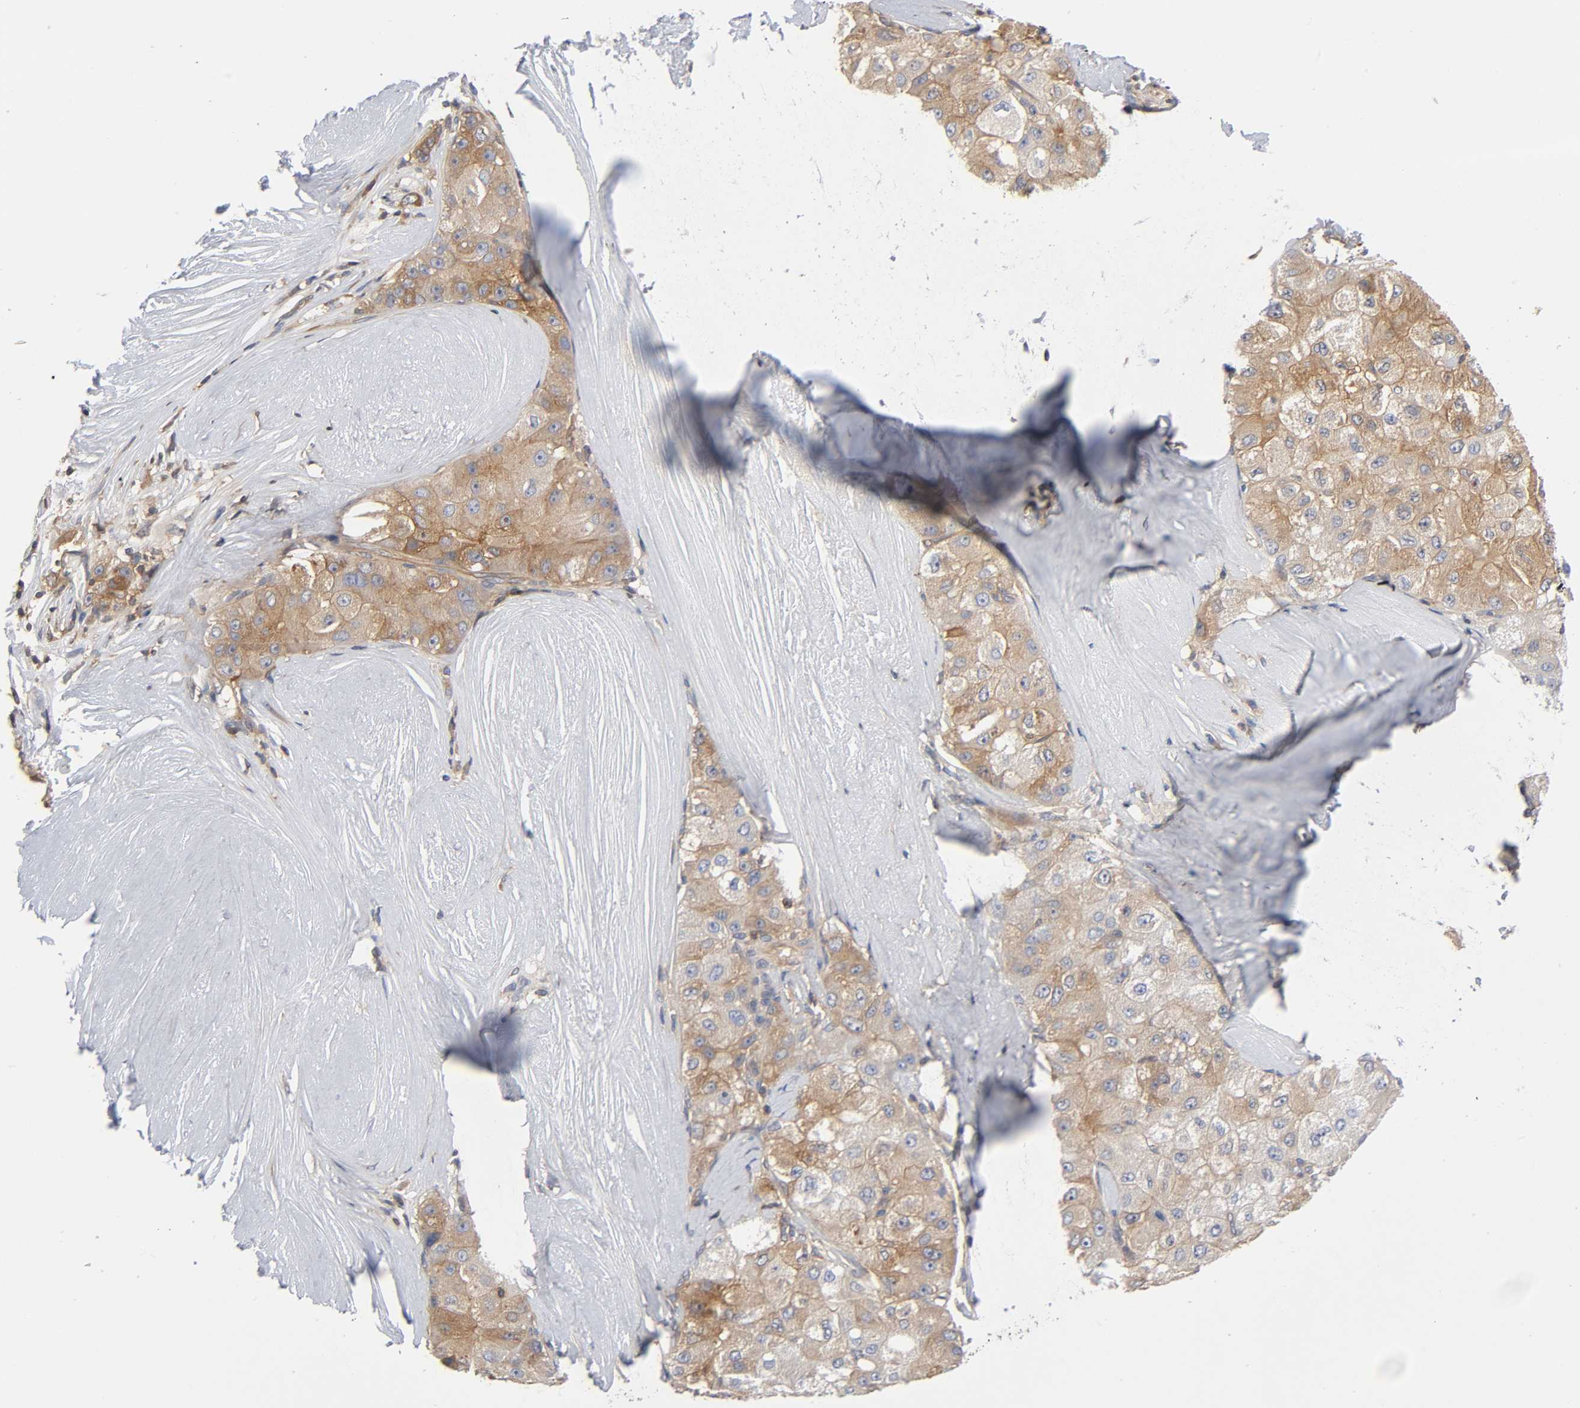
{"staining": {"intensity": "moderate", "quantity": ">75%", "location": "cytoplasmic/membranous"}, "tissue": "liver cancer", "cell_type": "Tumor cells", "image_type": "cancer", "snomed": [{"axis": "morphology", "description": "Carcinoma, Hepatocellular, NOS"}, {"axis": "topography", "description": "Liver"}], "caption": "A brown stain shows moderate cytoplasmic/membranous staining of a protein in liver hepatocellular carcinoma tumor cells.", "gene": "PRKAB1", "patient": {"sex": "male", "age": 80}}